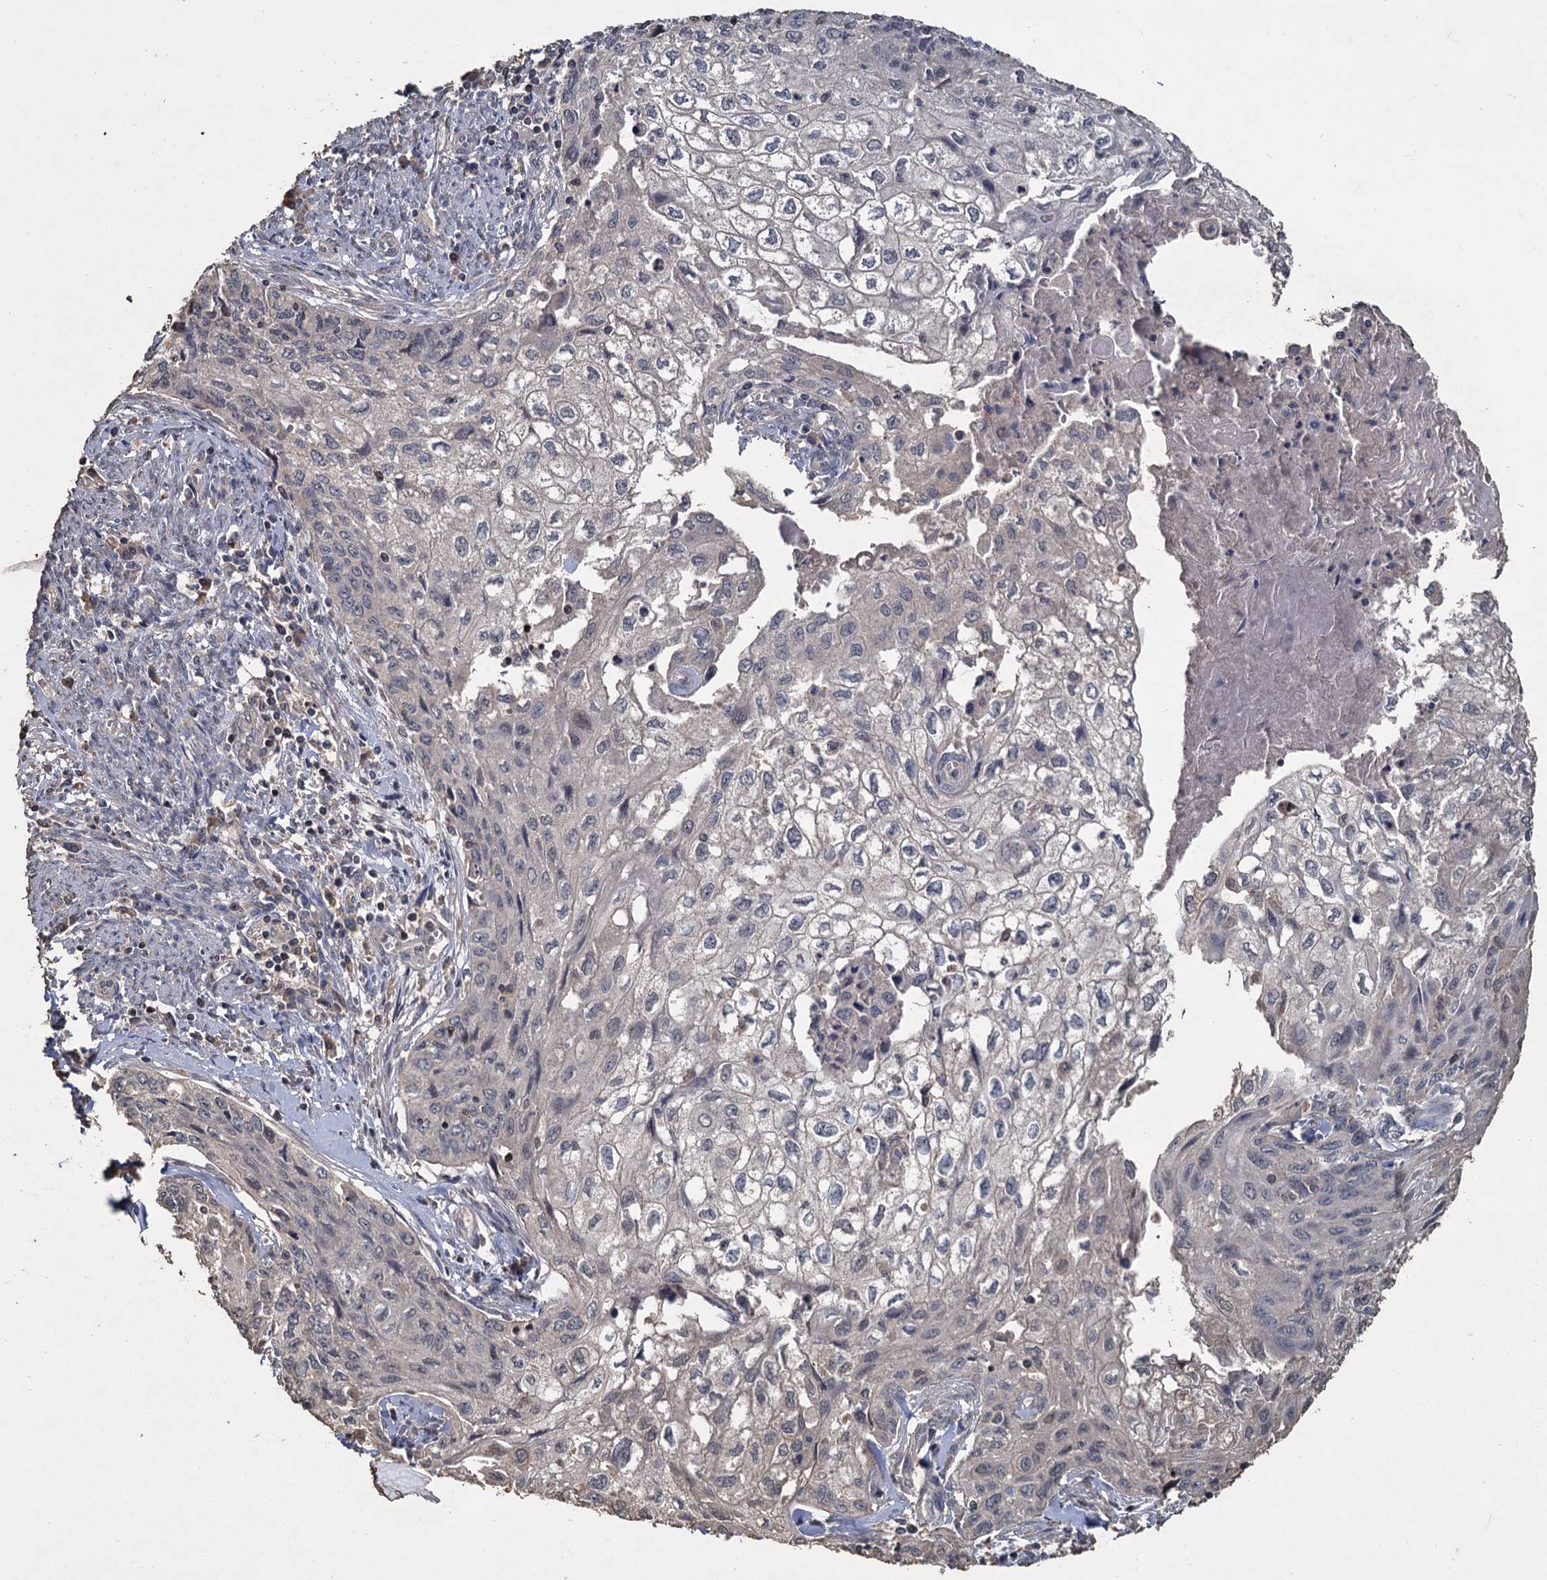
{"staining": {"intensity": "negative", "quantity": "none", "location": "none"}, "tissue": "cervical cancer", "cell_type": "Tumor cells", "image_type": "cancer", "snomed": [{"axis": "morphology", "description": "Squamous cell carcinoma, NOS"}, {"axis": "topography", "description": "Cervix"}], "caption": "The micrograph displays no significant positivity in tumor cells of cervical cancer.", "gene": "CCDC61", "patient": {"sex": "female", "age": 67}}